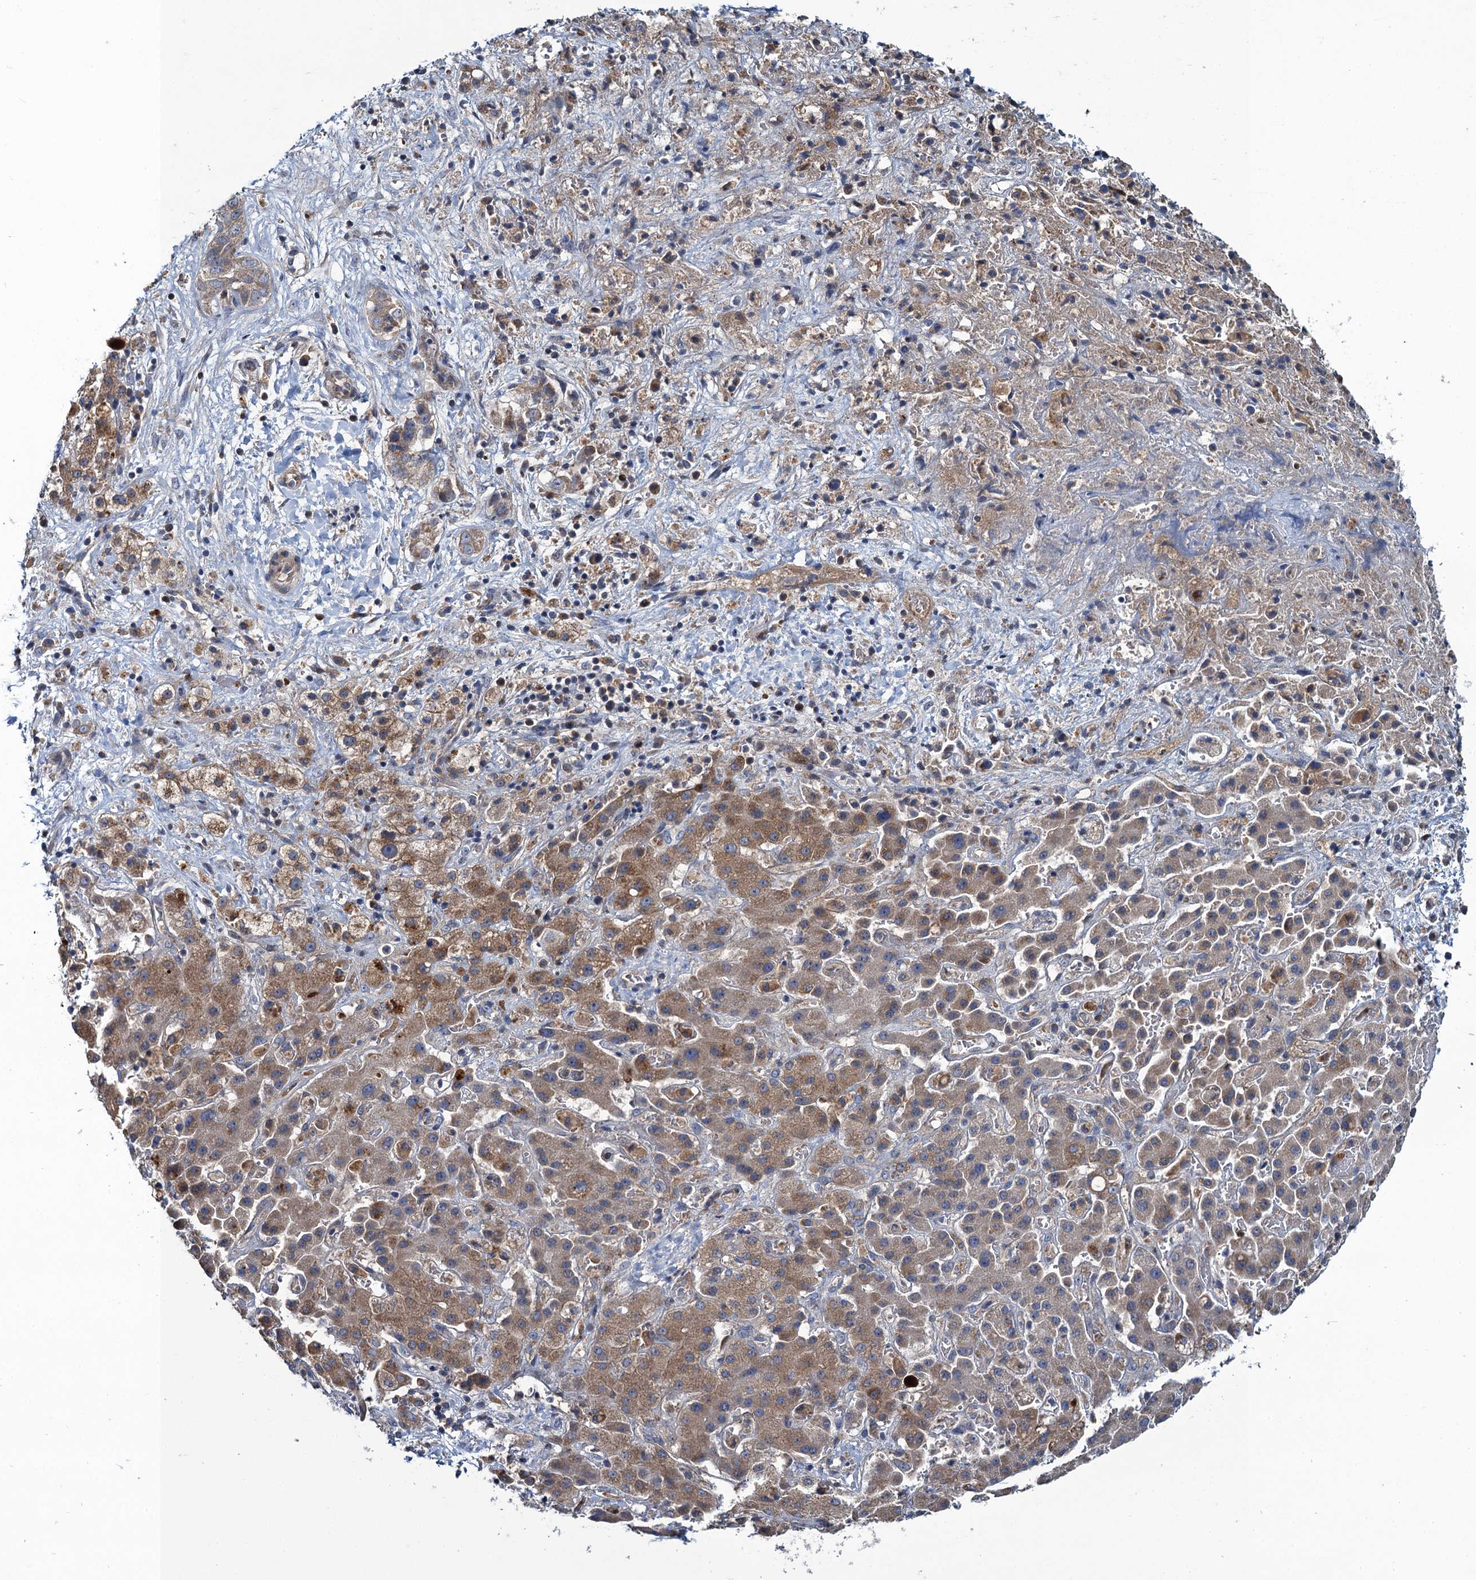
{"staining": {"intensity": "weak", "quantity": ">75%", "location": "cytoplasmic/membranous"}, "tissue": "liver cancer", "cell_type": "Tumor cells", "image_type": "cancer", "snomed": [{"axis": "morphology", "description": "Cholangiocarcinoma"}, {"axis": "topography", "description": "Liver"}], "caption": "There is low levels of weak cytoplasmic/membranous positivity in tumor cells of cholangiocarcinoma (liver), as demonstrated by immunohistochemical staining (brown color).", "gene": "SNAP29", "patient": {"sex": "female", "age": 52}}